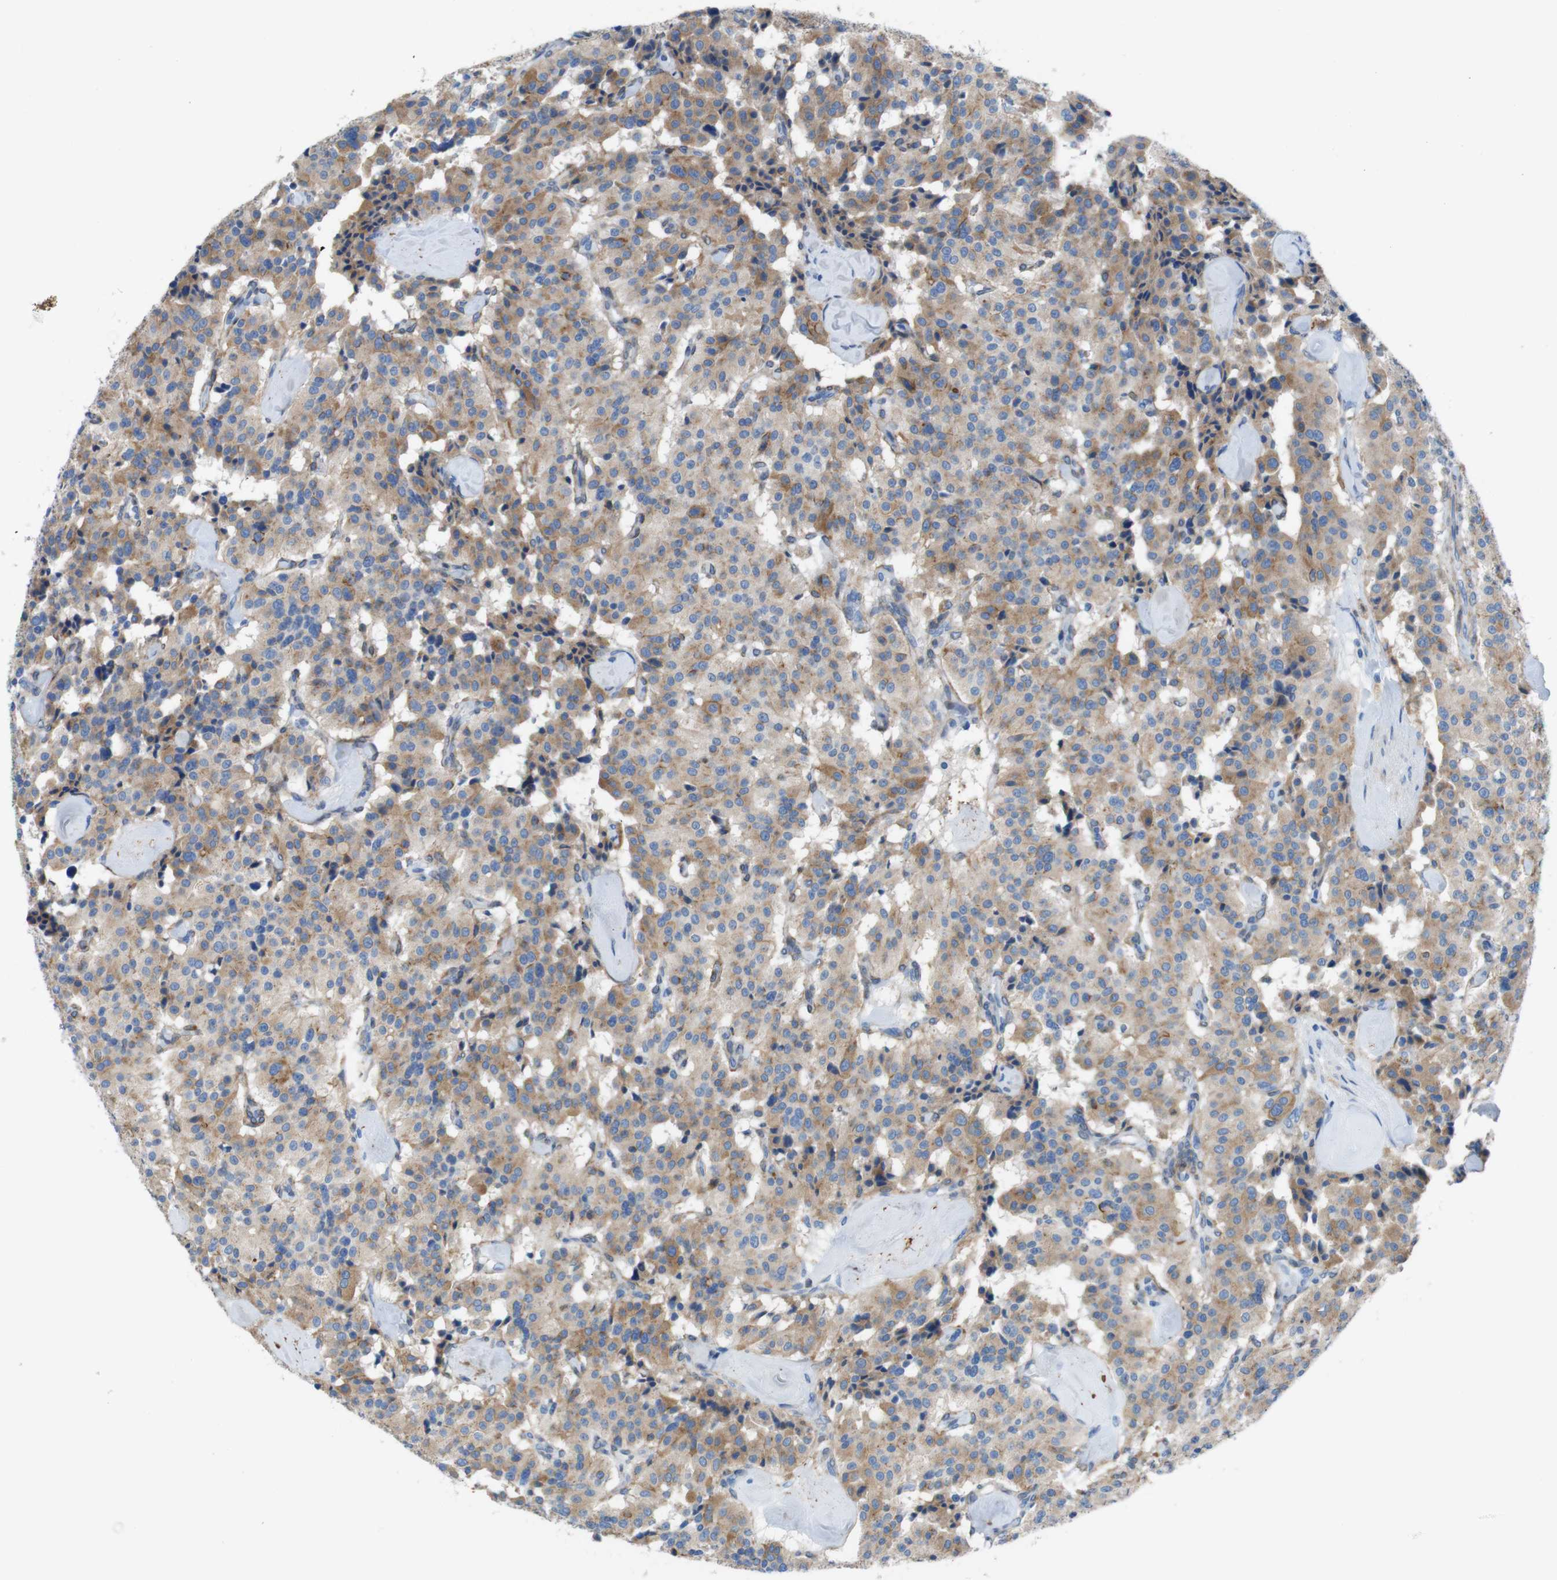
{"staining": {"intensity": "moderate", "quantity": ">75%", "location": "cytoplasmic/membranous"}, "tissue": "carcinoid", "cell_type": "Tumor cells", "image_type": "cancer", "snomed": [{"axis": "morphology", "description": "Carcinoid, malignant, NOS"}, {"axis": "topography", "description": "Lung"}], "caption": "Moderate cytoplasmic/membranous staining is appreciated in approximately >75% of tumor cells in carcinoid.", "gene": "CLMN", "patient": {"sex": "male", "age": 30}}